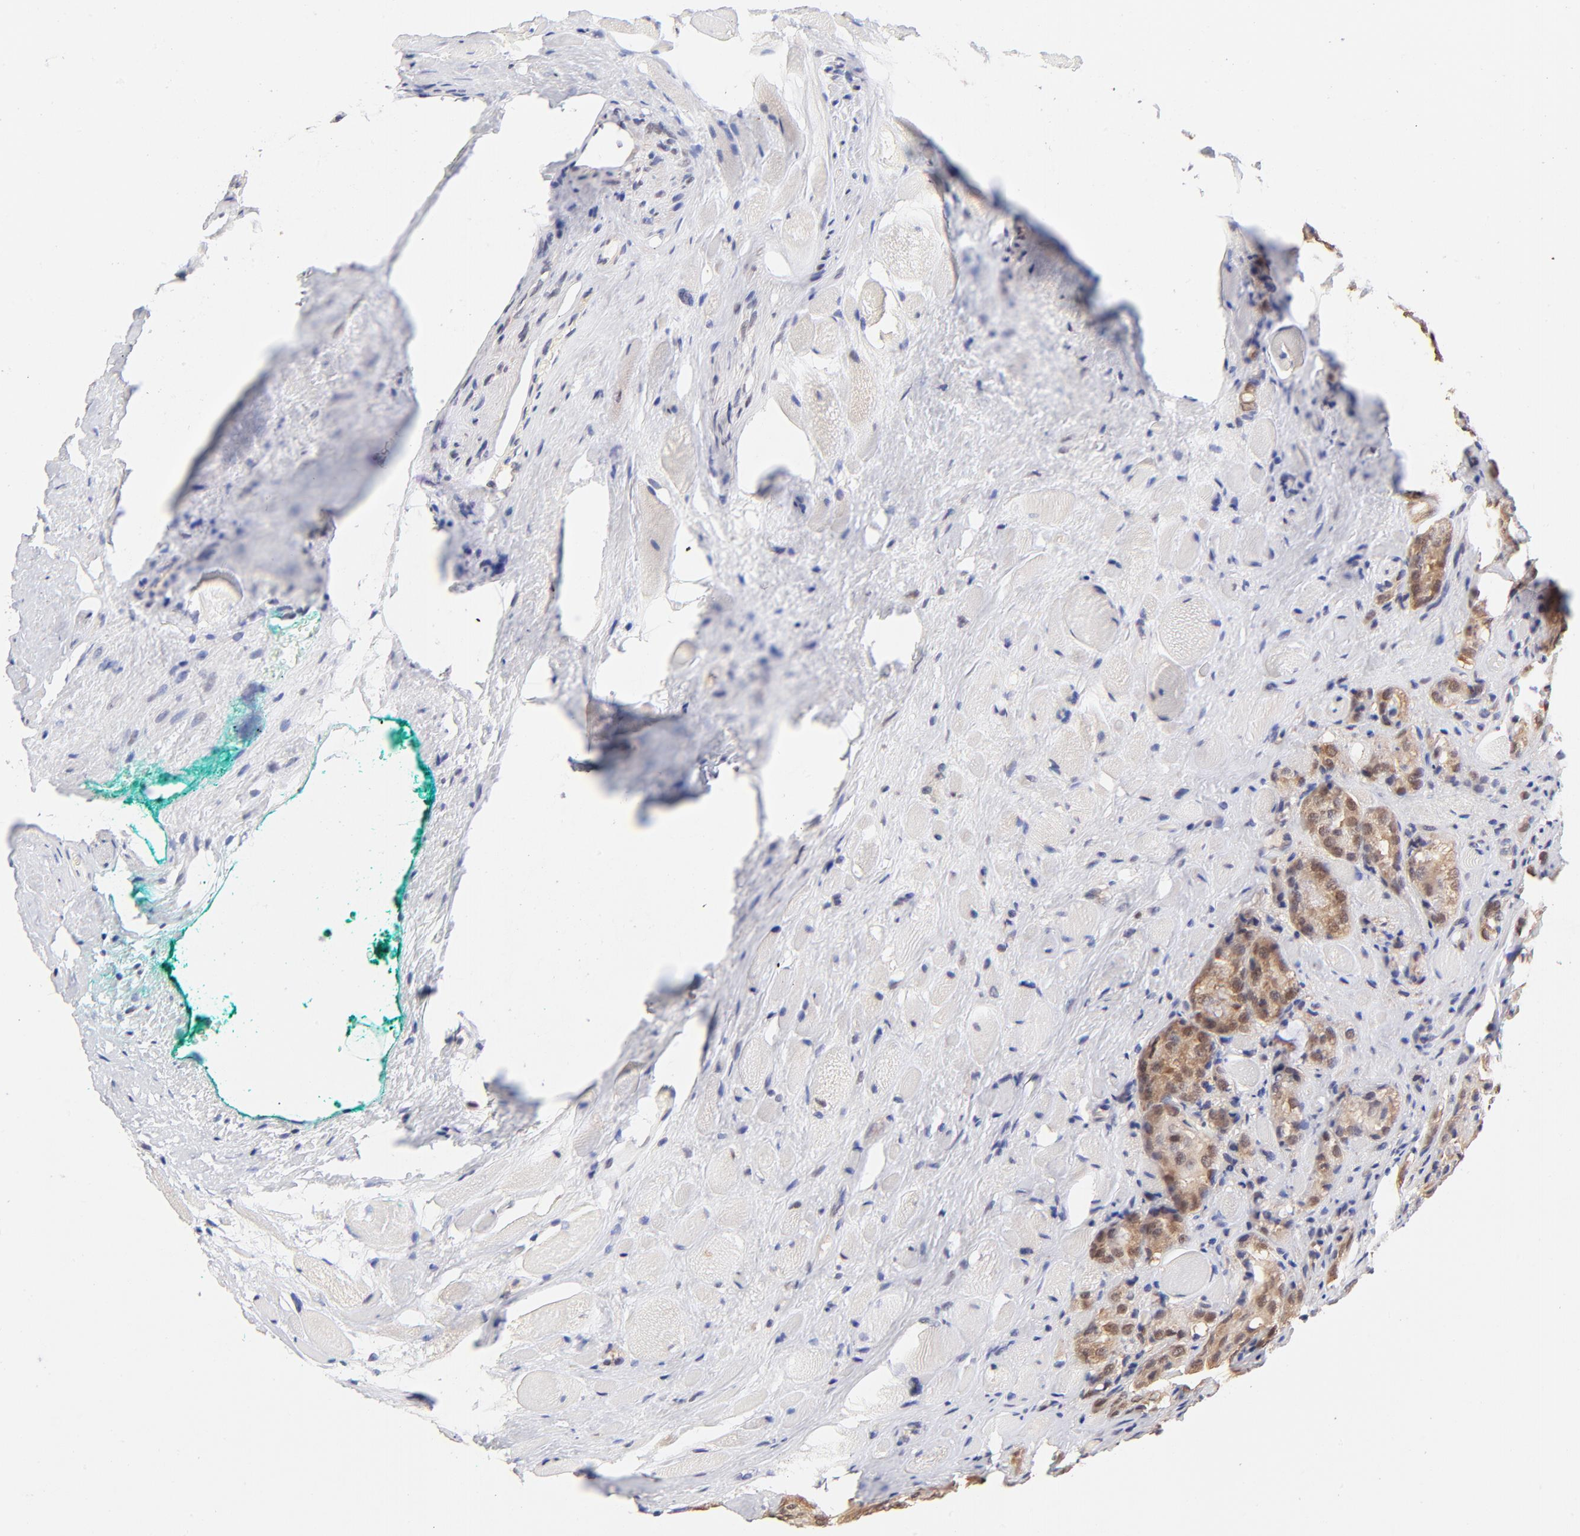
{"staining": {"intensity": "weak", "quantity": "25%-75%", "location": "cytoplasmic/membranous,nuclear"}, "tissue": "prostate cancer", "cell_type": "Tumor cells", "image_type": "cancer", "snomed": [{"axis": "morphology", "description": "Adenocarcinoma, Medium grade"}, {"axis": "topography", "description": "Prostate"}], "caption": "Immunohistochemistry (DAB (3,3'-diaminobenzidine)) staining of adenocarcinoma (medium-grade) (prostate) demonstrates weak cytoplasmic/membranous and nuclear protein expression in approximately 25%-75% of tumor cells.", "gene": "TXNL1", "patient": {"sex": "male", "age": 60}}